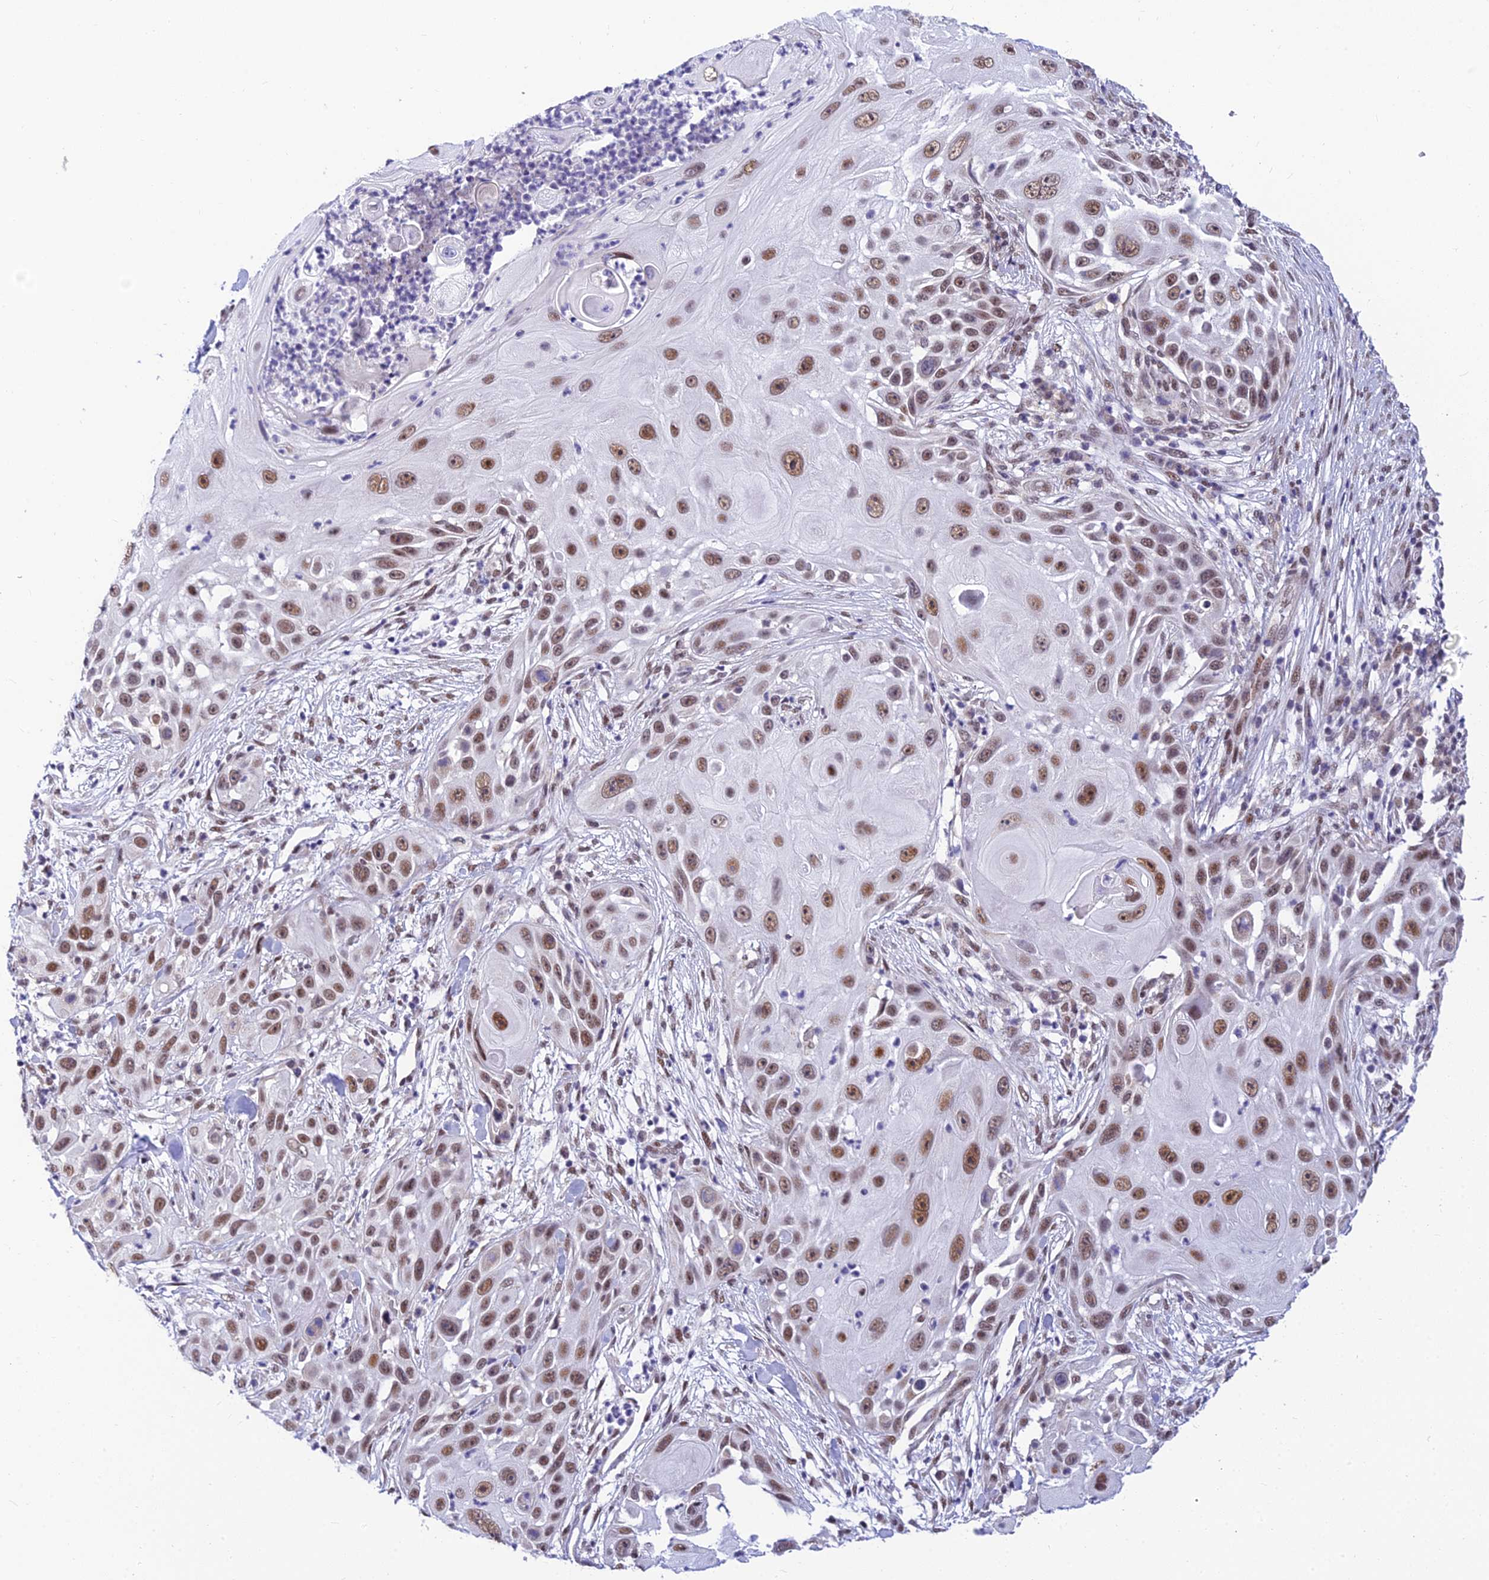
{"staining": {"intensity": "moderate", "quantity": ">75%", "location": "nuclear"}, "tissue": "skin cancer", "cell_type": "Tumor cells", "image_type": "cancer", "snomed": [{"axis": "morphology", "description": "Squamous cell carcinoma, NOS"}, {"axis": "topography", "description": "Skin"}], "caption": "IHC of skin cancer displays medium levels of moderate nuclear staining in about >75% of tumor cells.", "gene": "C2orf49", "patient": {"sex": "female", "age": 44}}